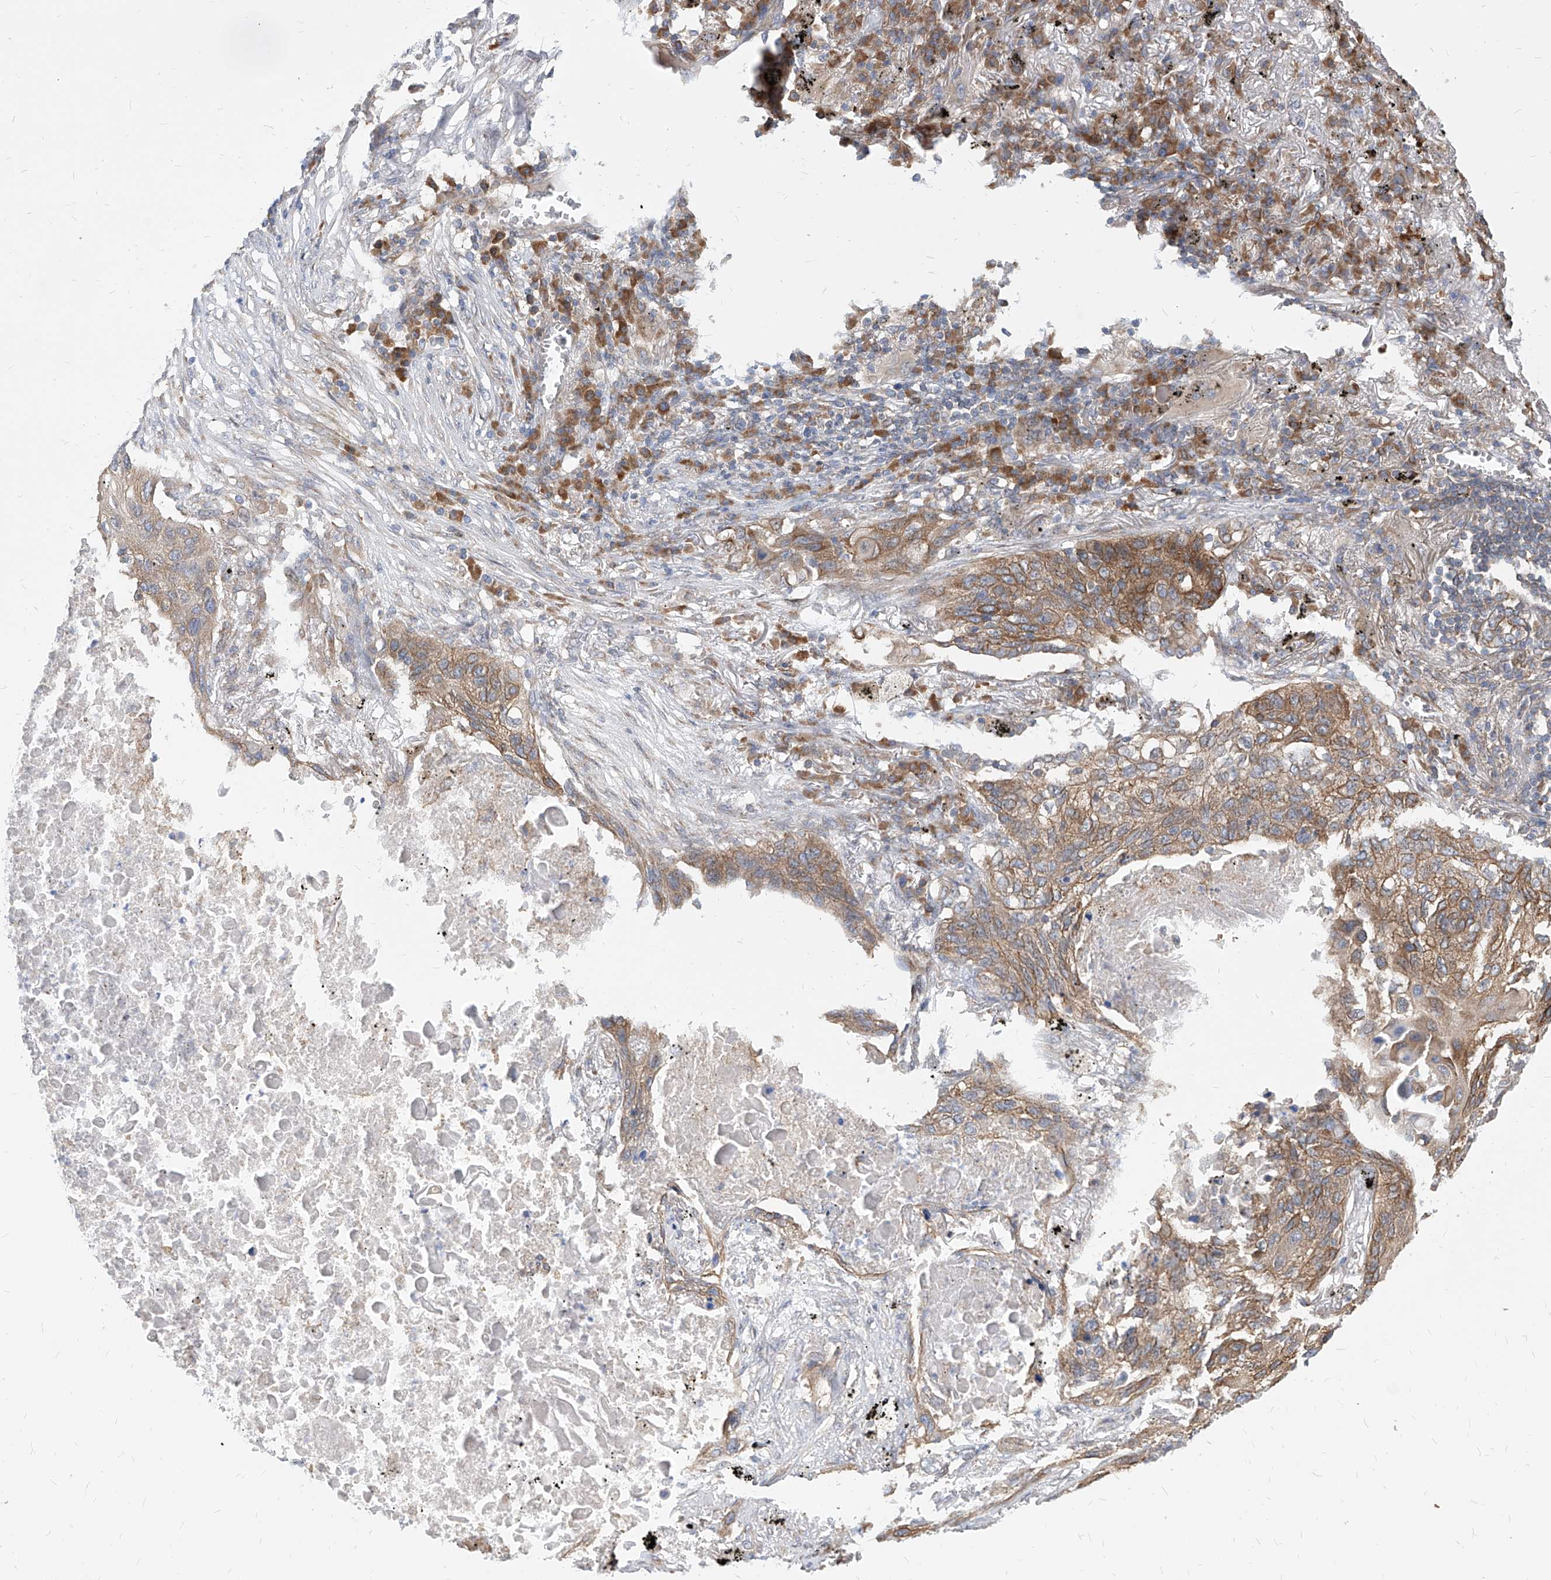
{"staining": {"intensity": "moderate", "quantity": ">75%", "location": "cytoplasmic/membranous"}, "tissue": "lung cancer", "cell_type": "Tumor cells", "image_type": "cancer", "snomed": [{"axis": "morphology", "description": "Squamous cell carcinoma, NOS"}, {"axis": "topography", "description": "Lung"}], "caption": "Brown immunohistochemical staining in human lung cancer (squamous cell carcinoma) displays moderate cytoplasmic/membranous expression in approximately >75% of tumor cells. (DAB IHC, brown staining for protein, blue staining for nuclei).", "gene": "FAM83B", "patient": {"sex": "female", "age": 63}}